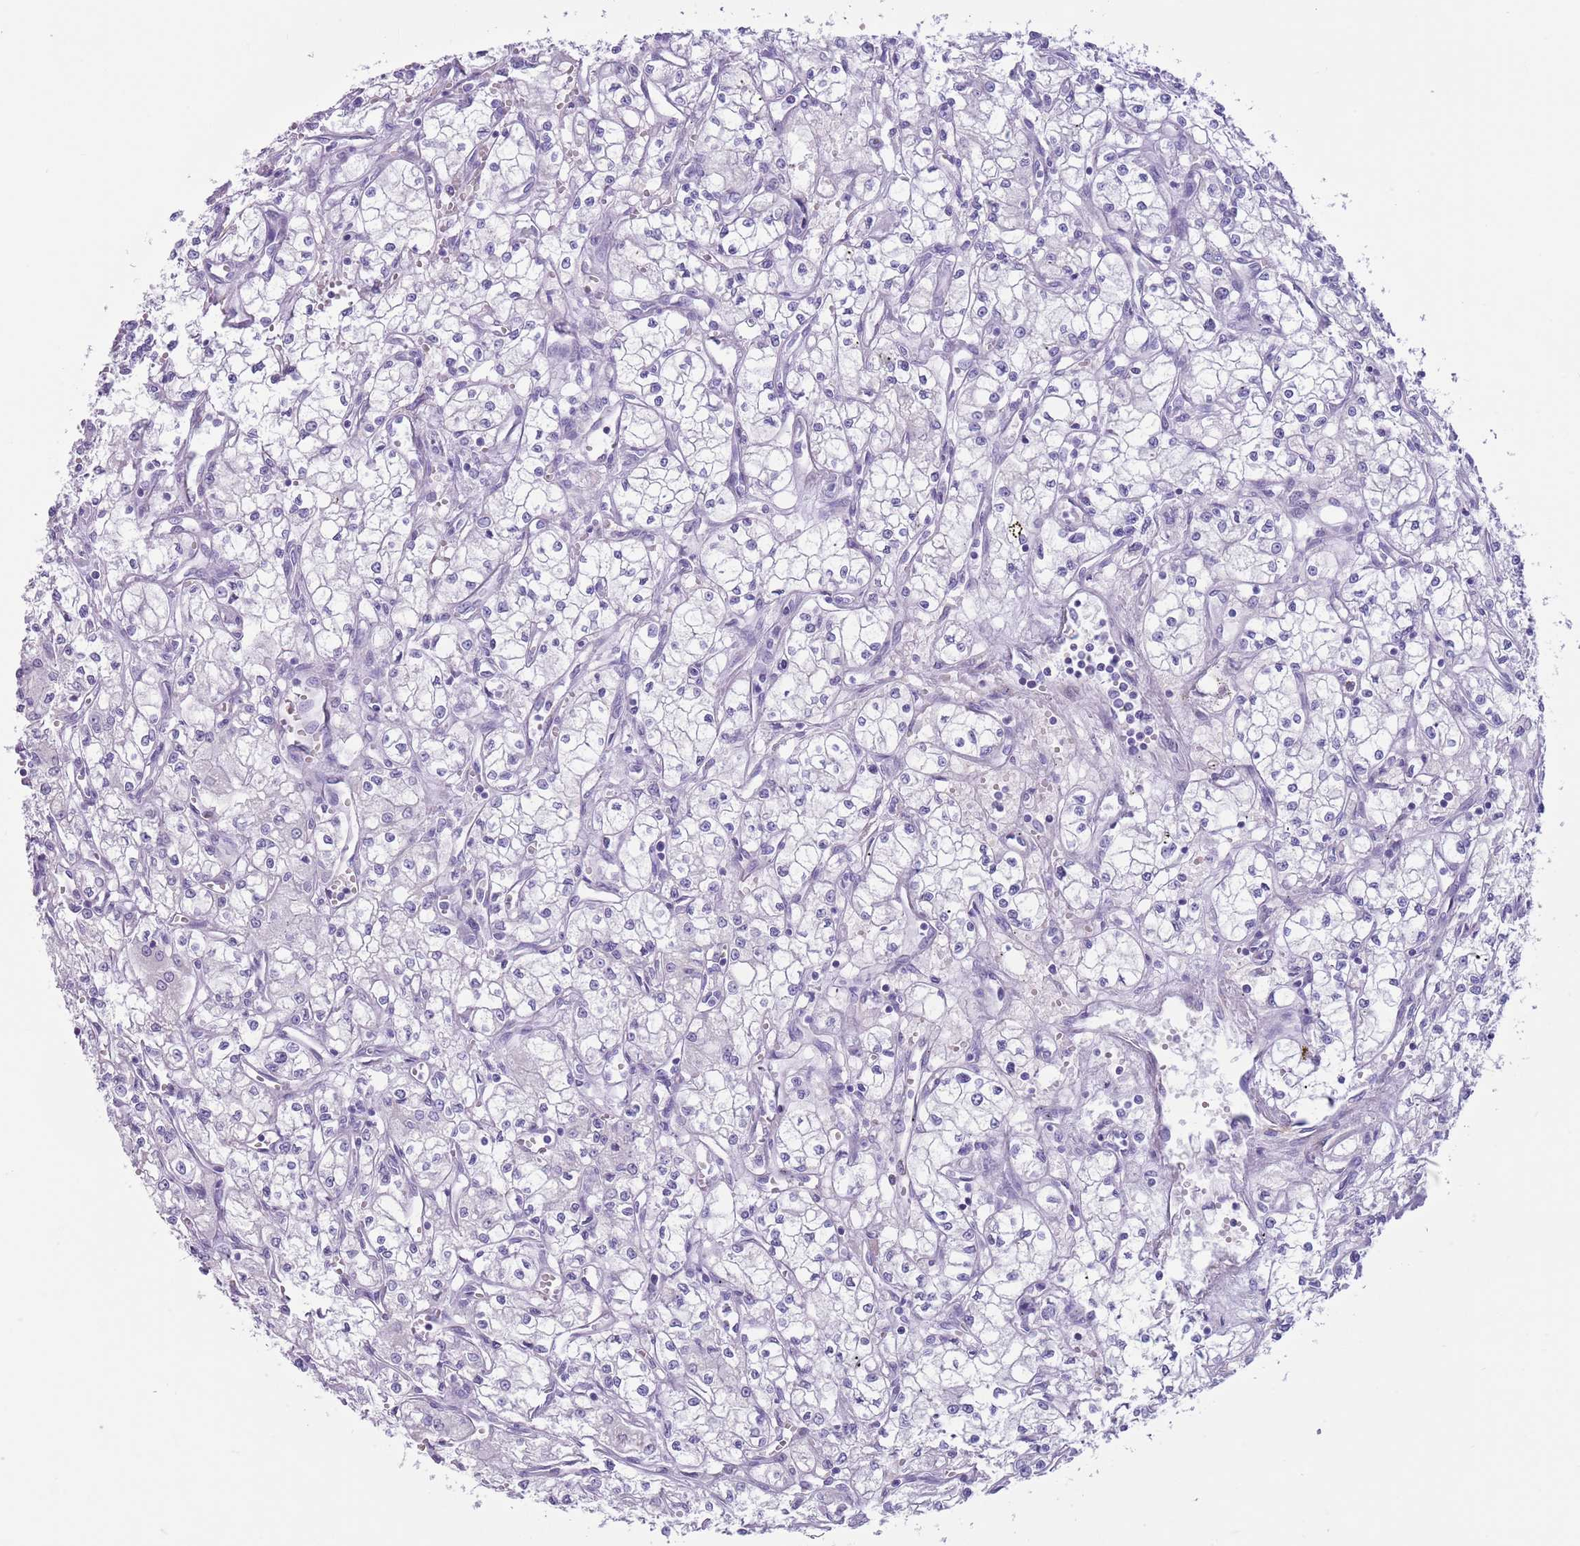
{"staining": {"intensity": "negative", "quantity": "none", "location": "none"}, "tissue": "renal cancer", "cell_type": "Tumor cells", "image_type": "cancer", "snomed": [{"axis": "morphology", "description": "Adenocarcinoma, NOS"}, {"axis": "topography", "description": "Kidney"}], "caption": "Protein analysis of renal cancer reveals no significant expression in tumor cells.", "gene": "LY6G5B", "patient": {"sex": "male", "age": 59}}